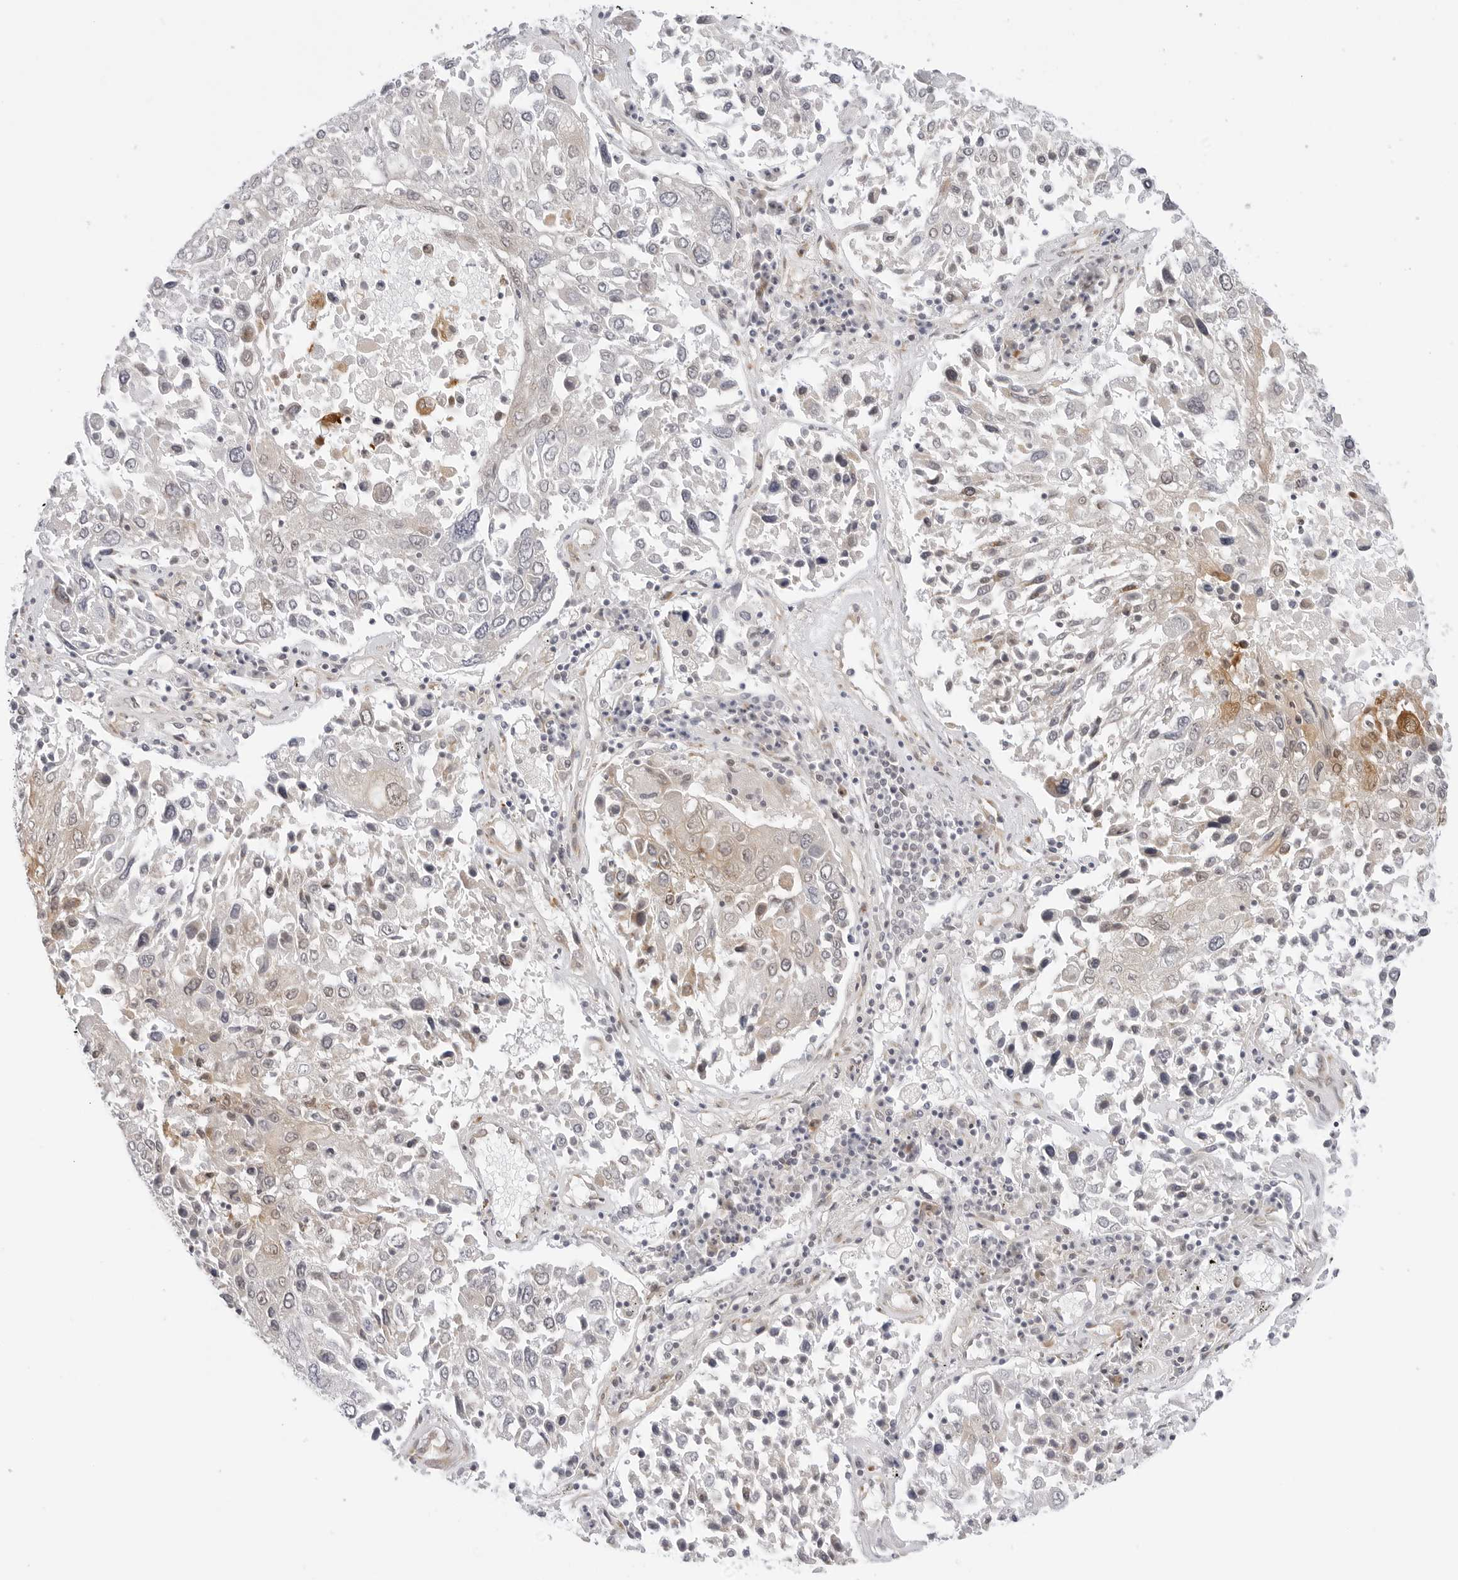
{"staining": {"intensity": "weak", "quantity": "<25%", "location": "cytoplasmic/membranous"}, "tissue": "lung cancer", "cell_type": "Tumor cells", "image_type": "cancer", "snomed": [{"axis": "morphology", "description": "Squamous cell carcinoma, NOS"}, {"axis": "topography", "description": "Lung"}], "caption": "Immunohistochemical staining of human lung squamous cell carcinoma displays no significant positivity in tumor cells.", "gene": "TCP1", "patient": {"sex": "male", "age": 65}}